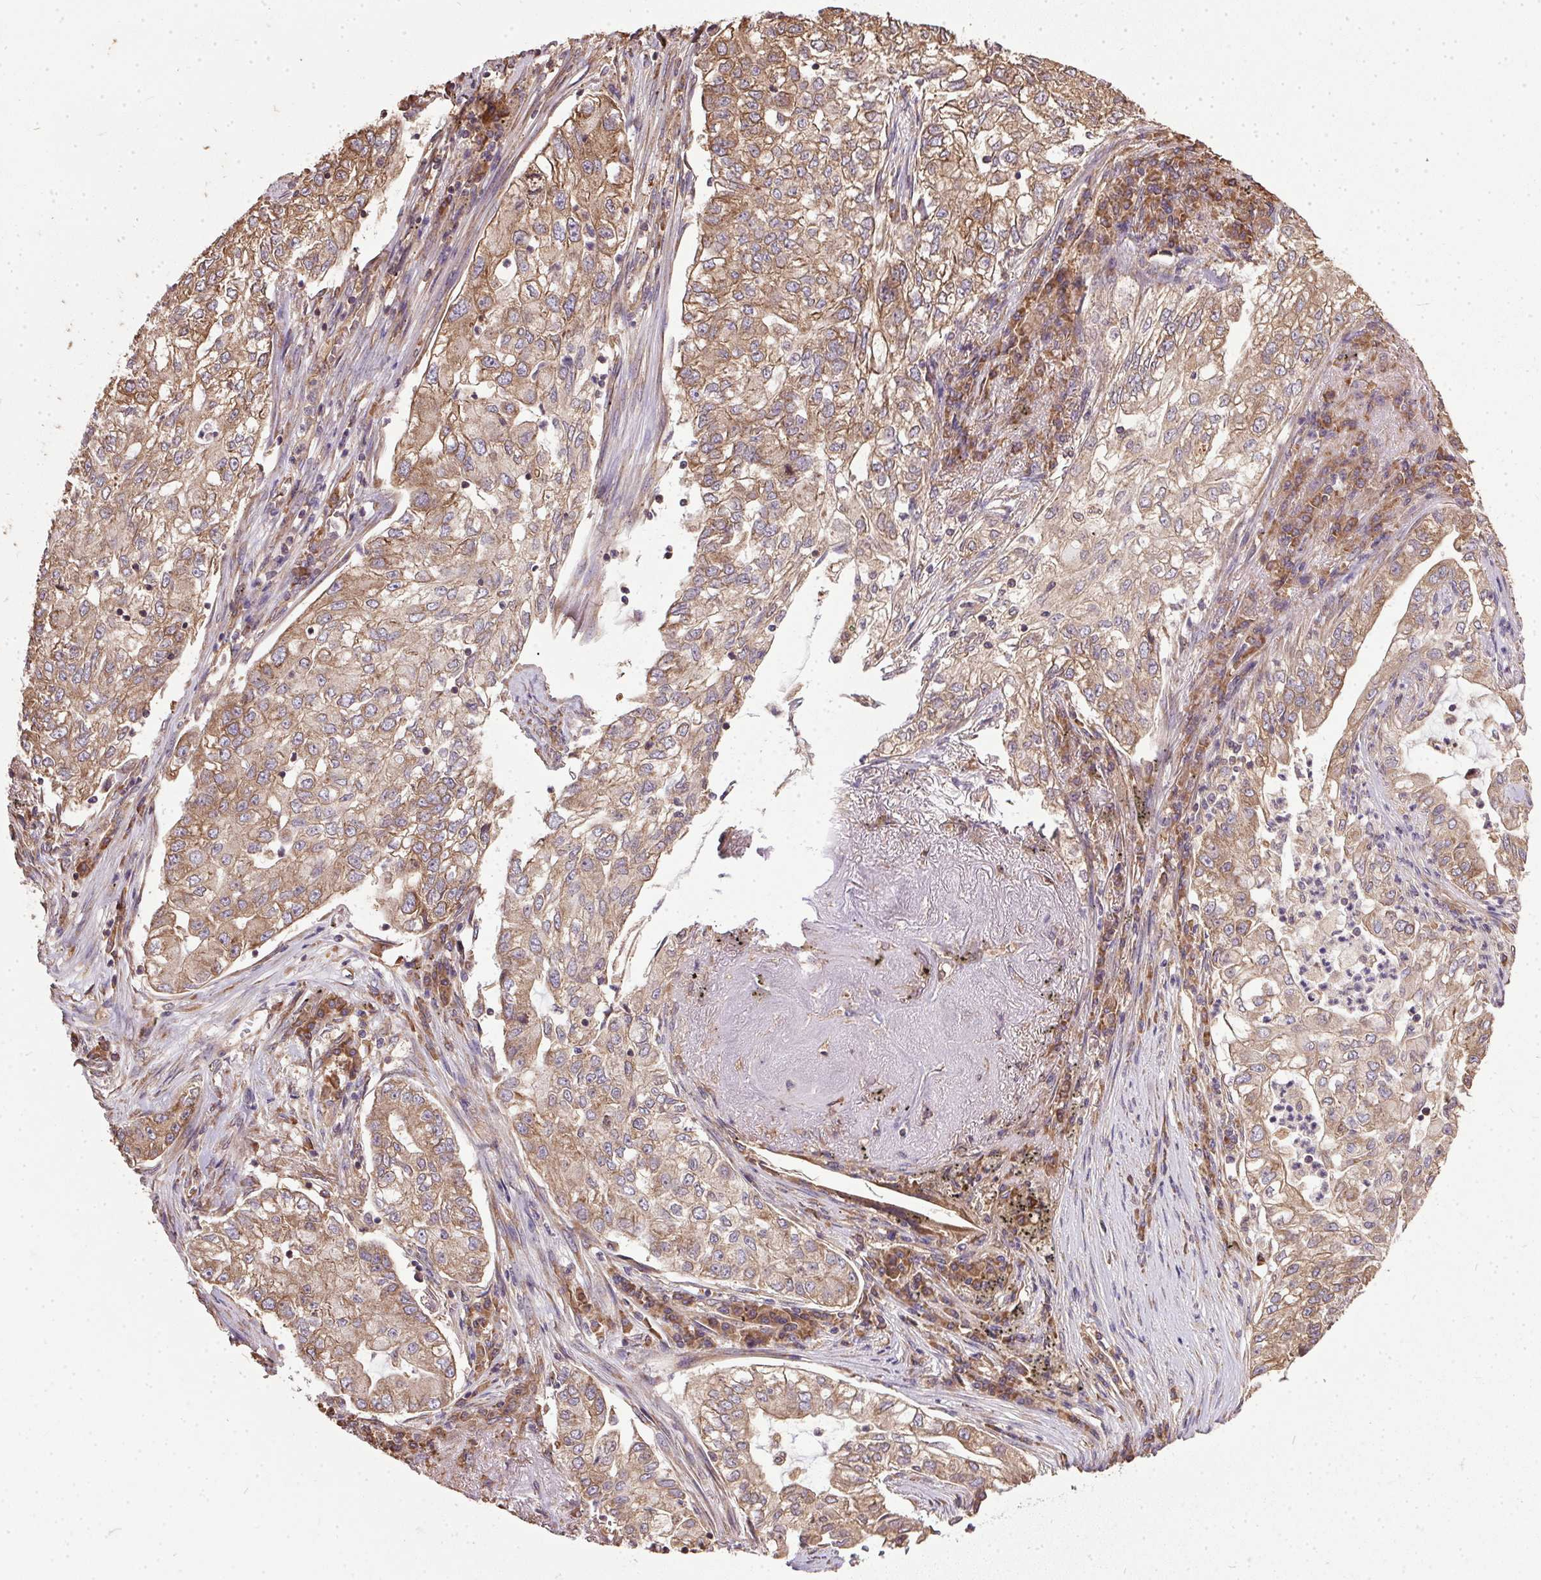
{"staining": {"intensity": "moderate", "quantity": ">75%", "location": "cytoplasmic/membranous"}, "tissue": "lung cancer", "cell_type": "Tumor cells", "image_type": "cancer", "snomed": [{"axis": "morphology", "description": "Adenocarcinoma, NOS"}, {"axis": "topography", "description": "Lung"}], "caption": "A medium amount of moderate cytoplasmic/membranous positivity is present in about >75% of tumor cells in lung cancer (adenocarcinoma) tissue.", "gene": "EIF2S1", "patient": {"sex": "female", "age": 73}}